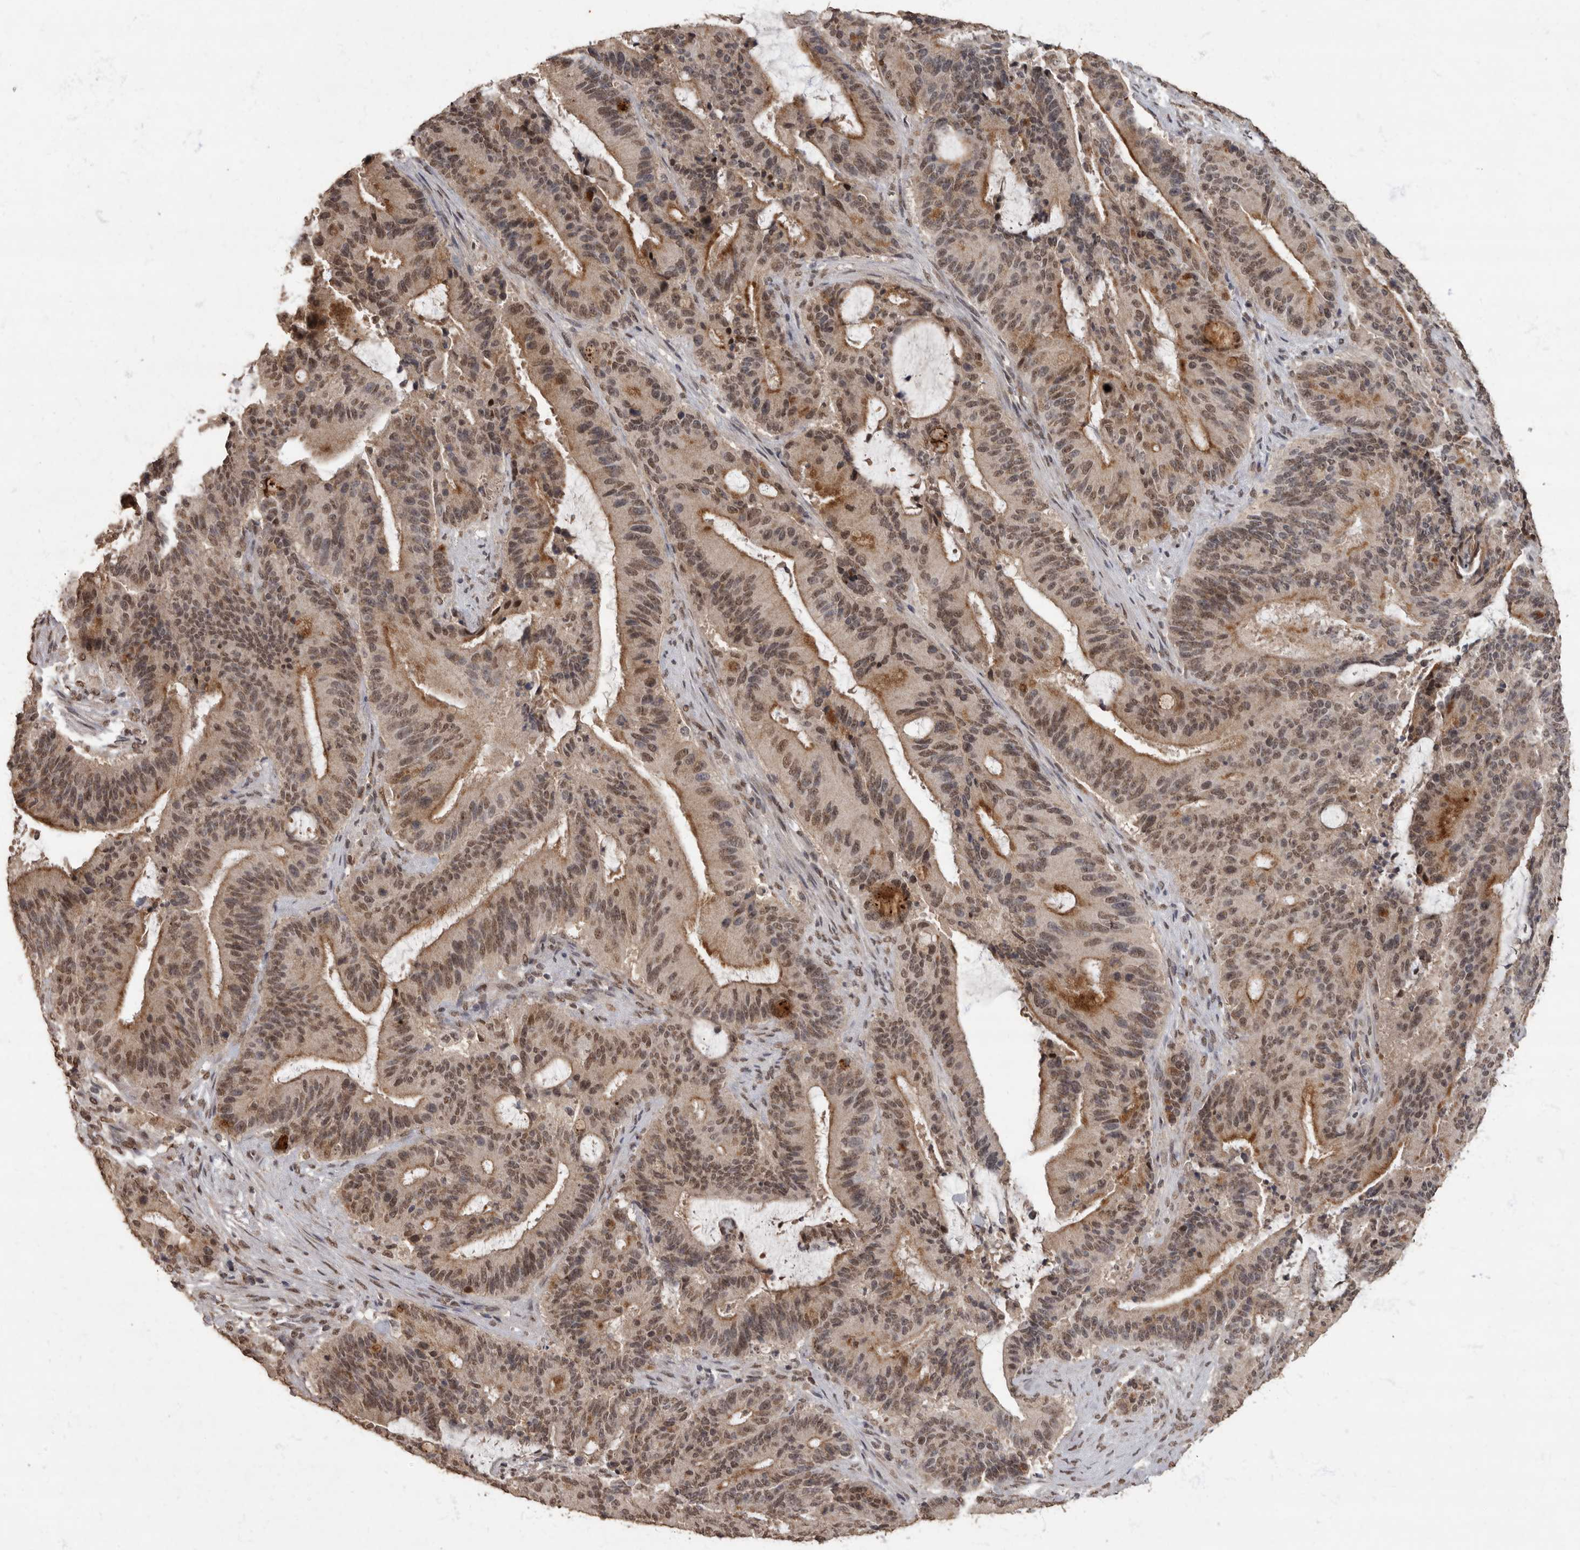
{"staining": {"intensity": "weak", "quantity": ">75%", "location": "cytoplasmic/membranous,nuclear"}, "tissue": "liver cancer", "cell_type": "Tumor cells", "image_type": "cancer", "snomed": [{"axis": "morphology", "description": "Normal tissue, NOS"}, {"axis": "morphology", "description": "Cholangiocarcinoma"}, {"axis": "topography", "description": "Liver"}, {"axis": "topography", "description": "Peripheral nerve tissue"}], "caption": "A brown stain shows weak cytoplasmic/membranous and nuclear staining of a protein in human liver cancer tumor cells. (Stains: DAB (3,3'-diaminobenzidine) in brown, nuclei in blue, Microscopy: brightfield microscopy at high magnification).", "gene": "NBL1", "patient": {"sex": "female", "age": 73}}